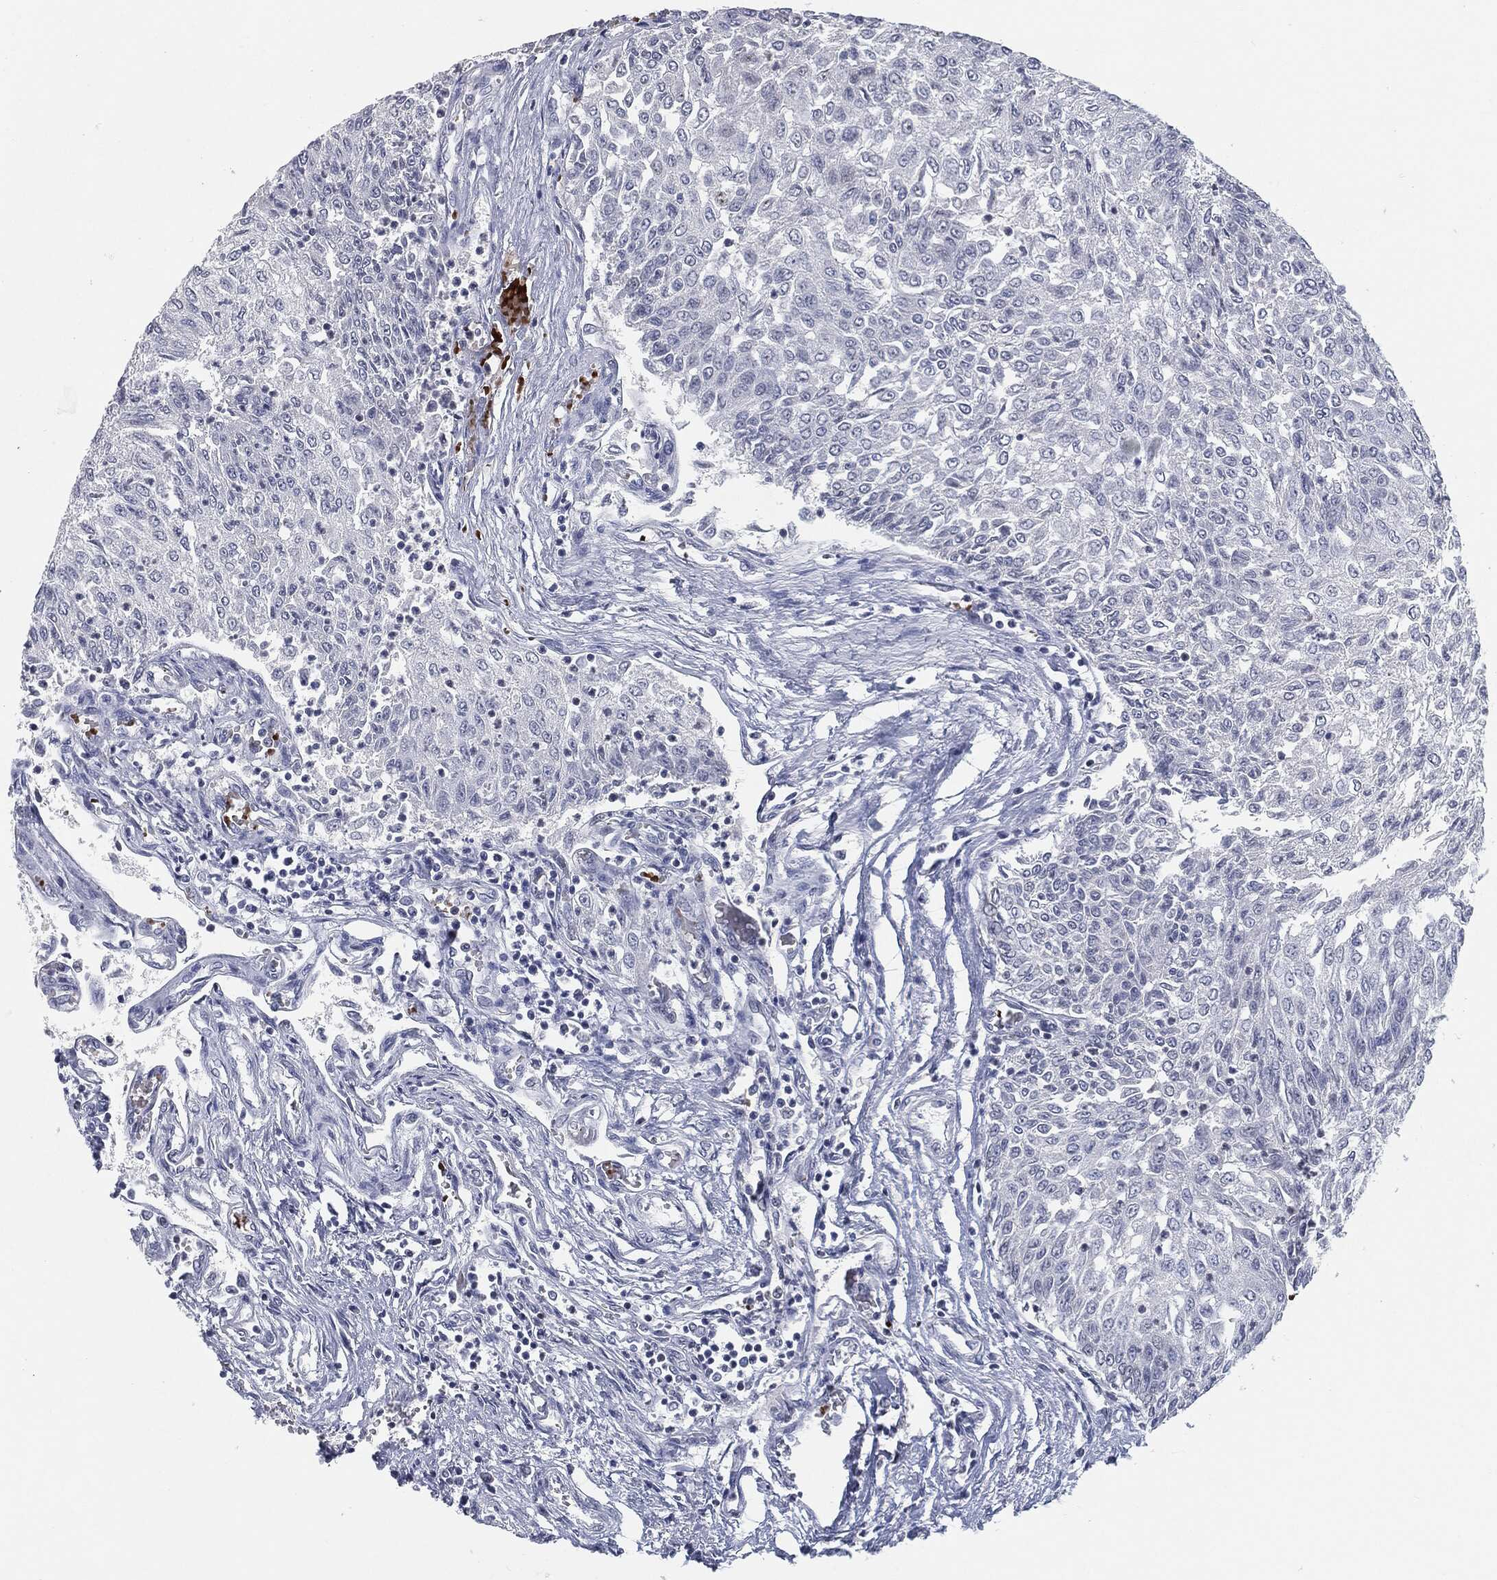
{"staining": {"intensity": "negative", "quantity": "none", "location": "none"}, "tissue": "urothelial cancer", "cell_type": "Tumor cells", "image_type": "cancer", "snomed": [{"axis": "morphology", "description": "Urothelial carcinoma, Low grade"}, {"axis": "topography", "description": "Urinary bladder"}], "caption": "An image of human urothelial cancer is negative for staining in tumor cells.", "gene": "ANXA1", "patient": {"sex": "male", "age": 78}}